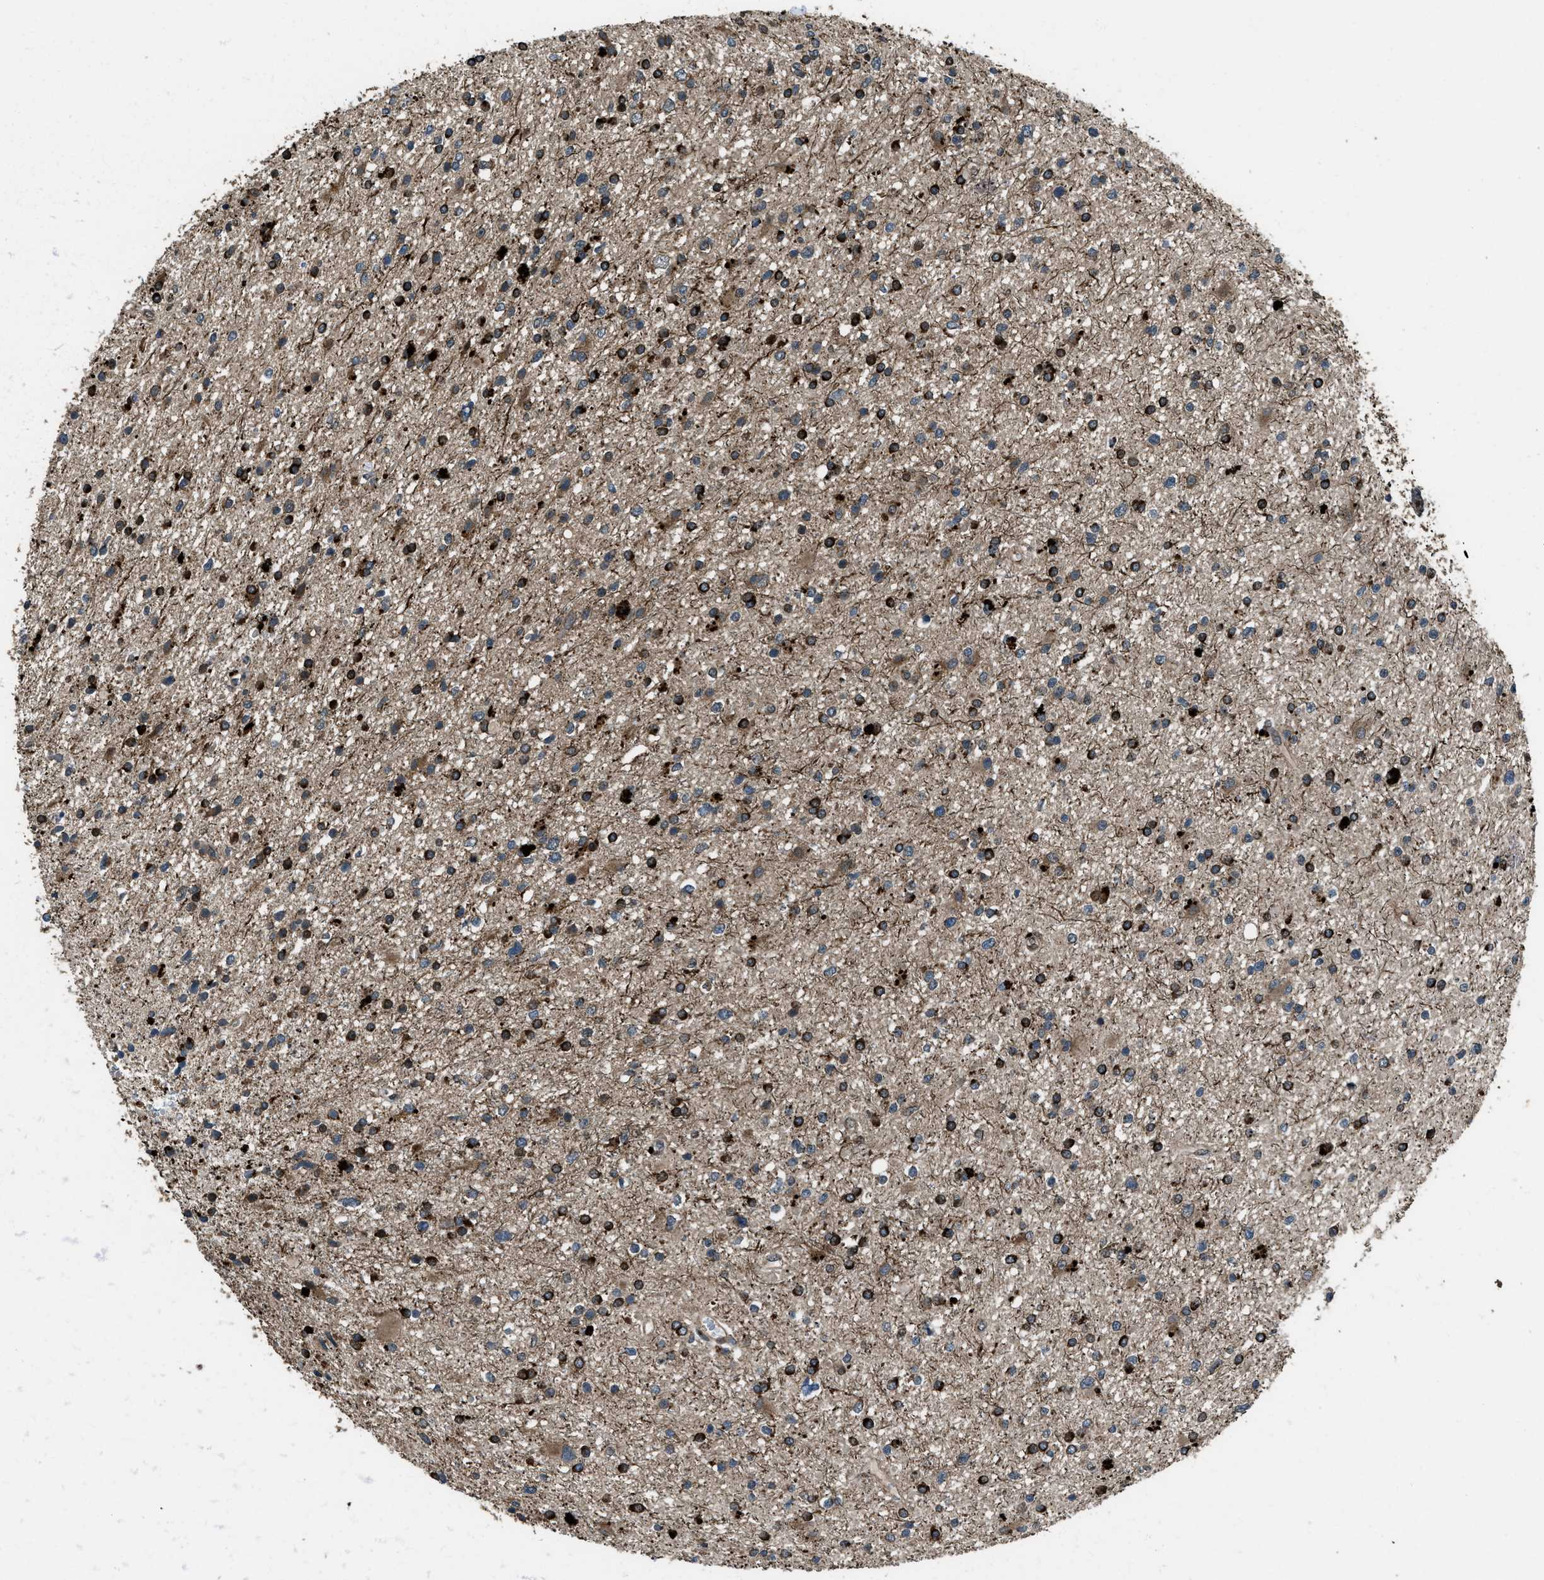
{"staining": {"intensity": "strong", "quantity": "25%-75%", "location": "cytoplasmic/membranous"}, "tissue": "glioma", "cell_type": "Tumor cells", "image_type": "cancer", "snomed": [{"axis": "morphology", "description": "Glioma, malignant, High grade"}, {"axis": "topography", "description": "Brain"}], "caption": "About 25%-75% of tumor cells in human glioma exhibit strong cytoplasmic/membranous protein staining as visualized by brown immunohistochemical staining.", "gene": "IRAK4", "patient": {"sex": "male", "age": 33}}